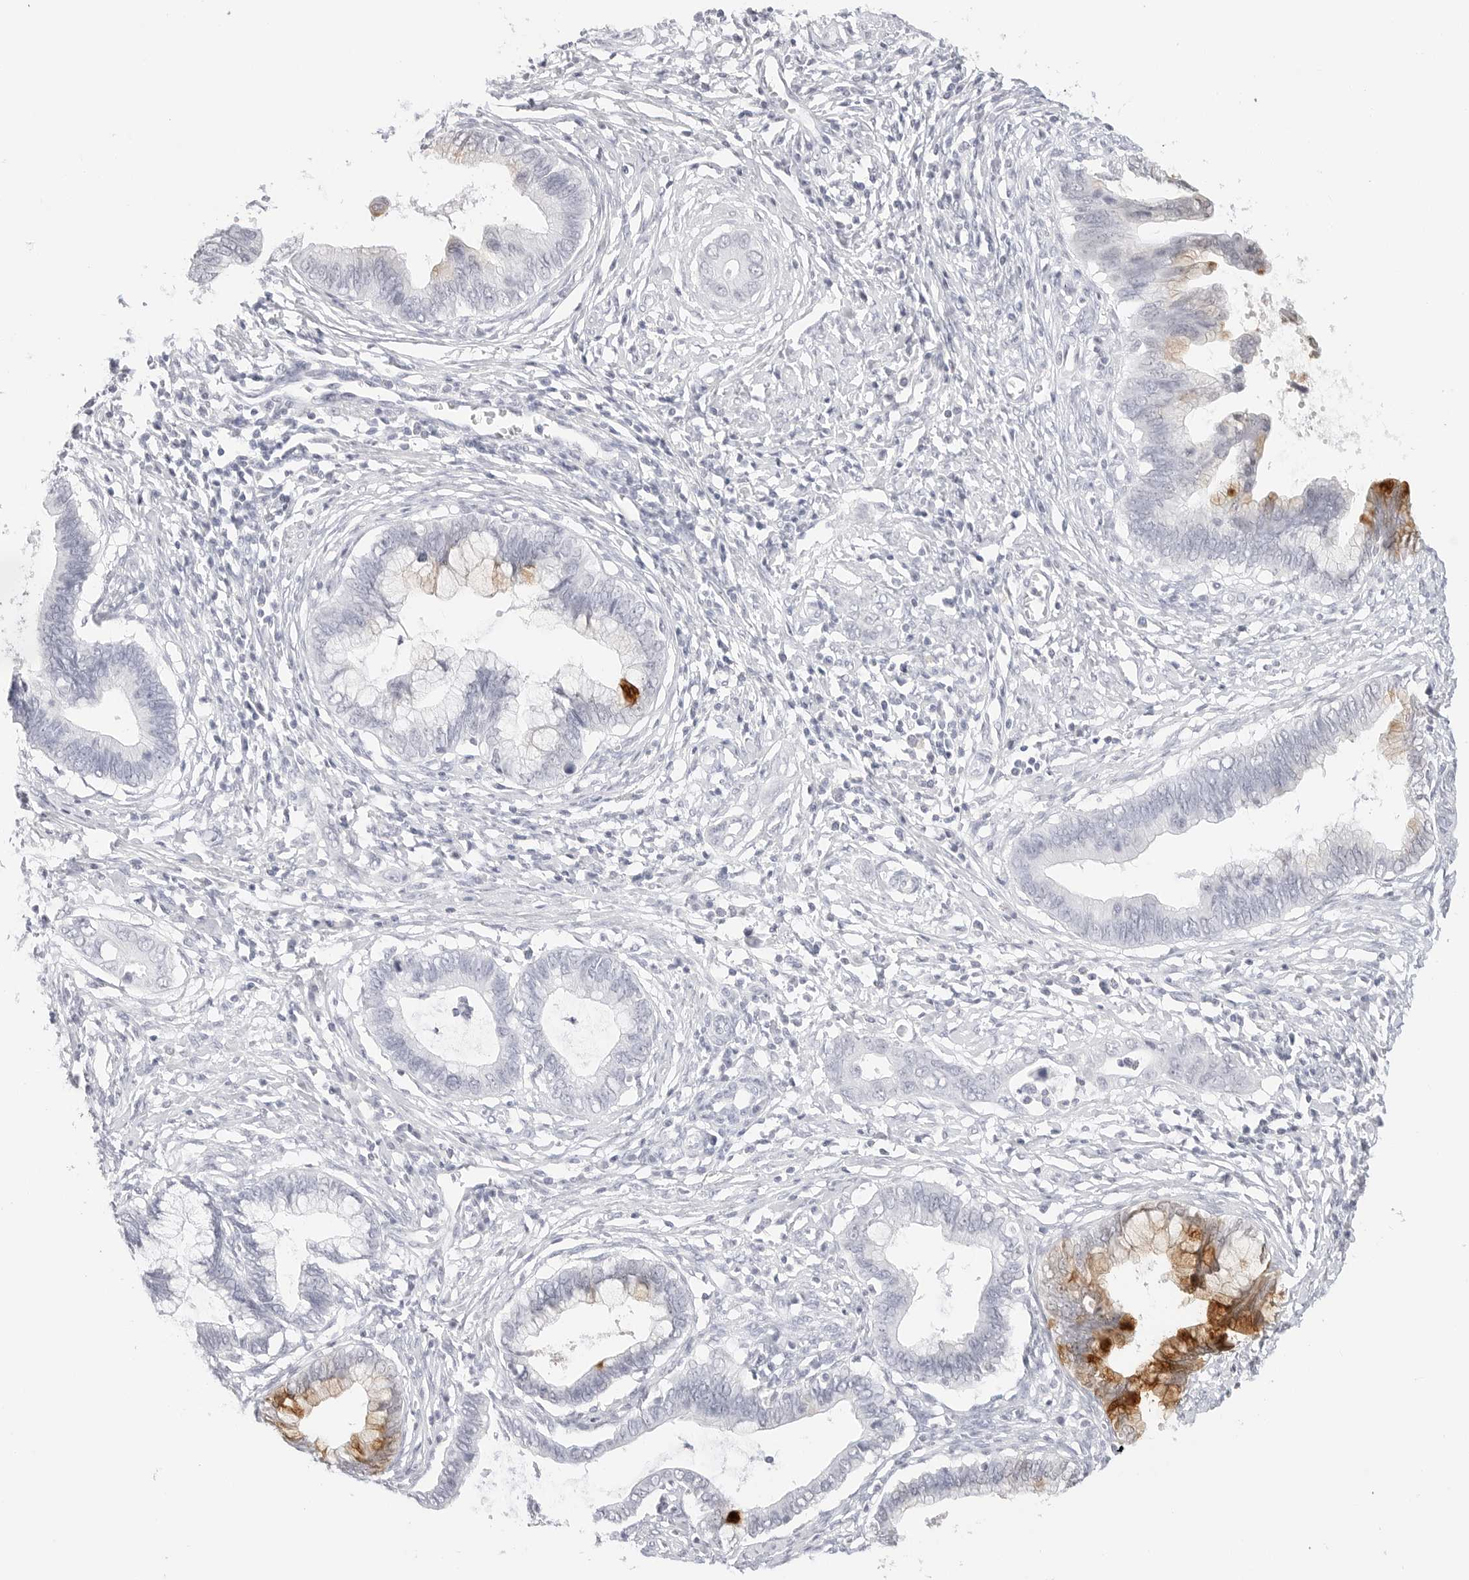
{"staining": {"intensity": "strong", "quantity": "<25%", "location": "cytoplasmic/membranous"}, "tissue": "cervical cancer", "cell_type": "Tumor cells", "image_type": "cancer", "snomed": [{"axis": "morphology", "description": "Adenocarcinoma, NOS"}, {"axis": "topography", "description": "Cervix"}], "caption": "IHC of human adenocarcinoma (cervical) demonstrates medium levels of strong cytoplasmic/membranous expression in about <25% of tumor cells. (IHC, brightfield microscopy, high magnification).", "gene": "TFF2", "patient": {"sex": "female", "age": 44}}